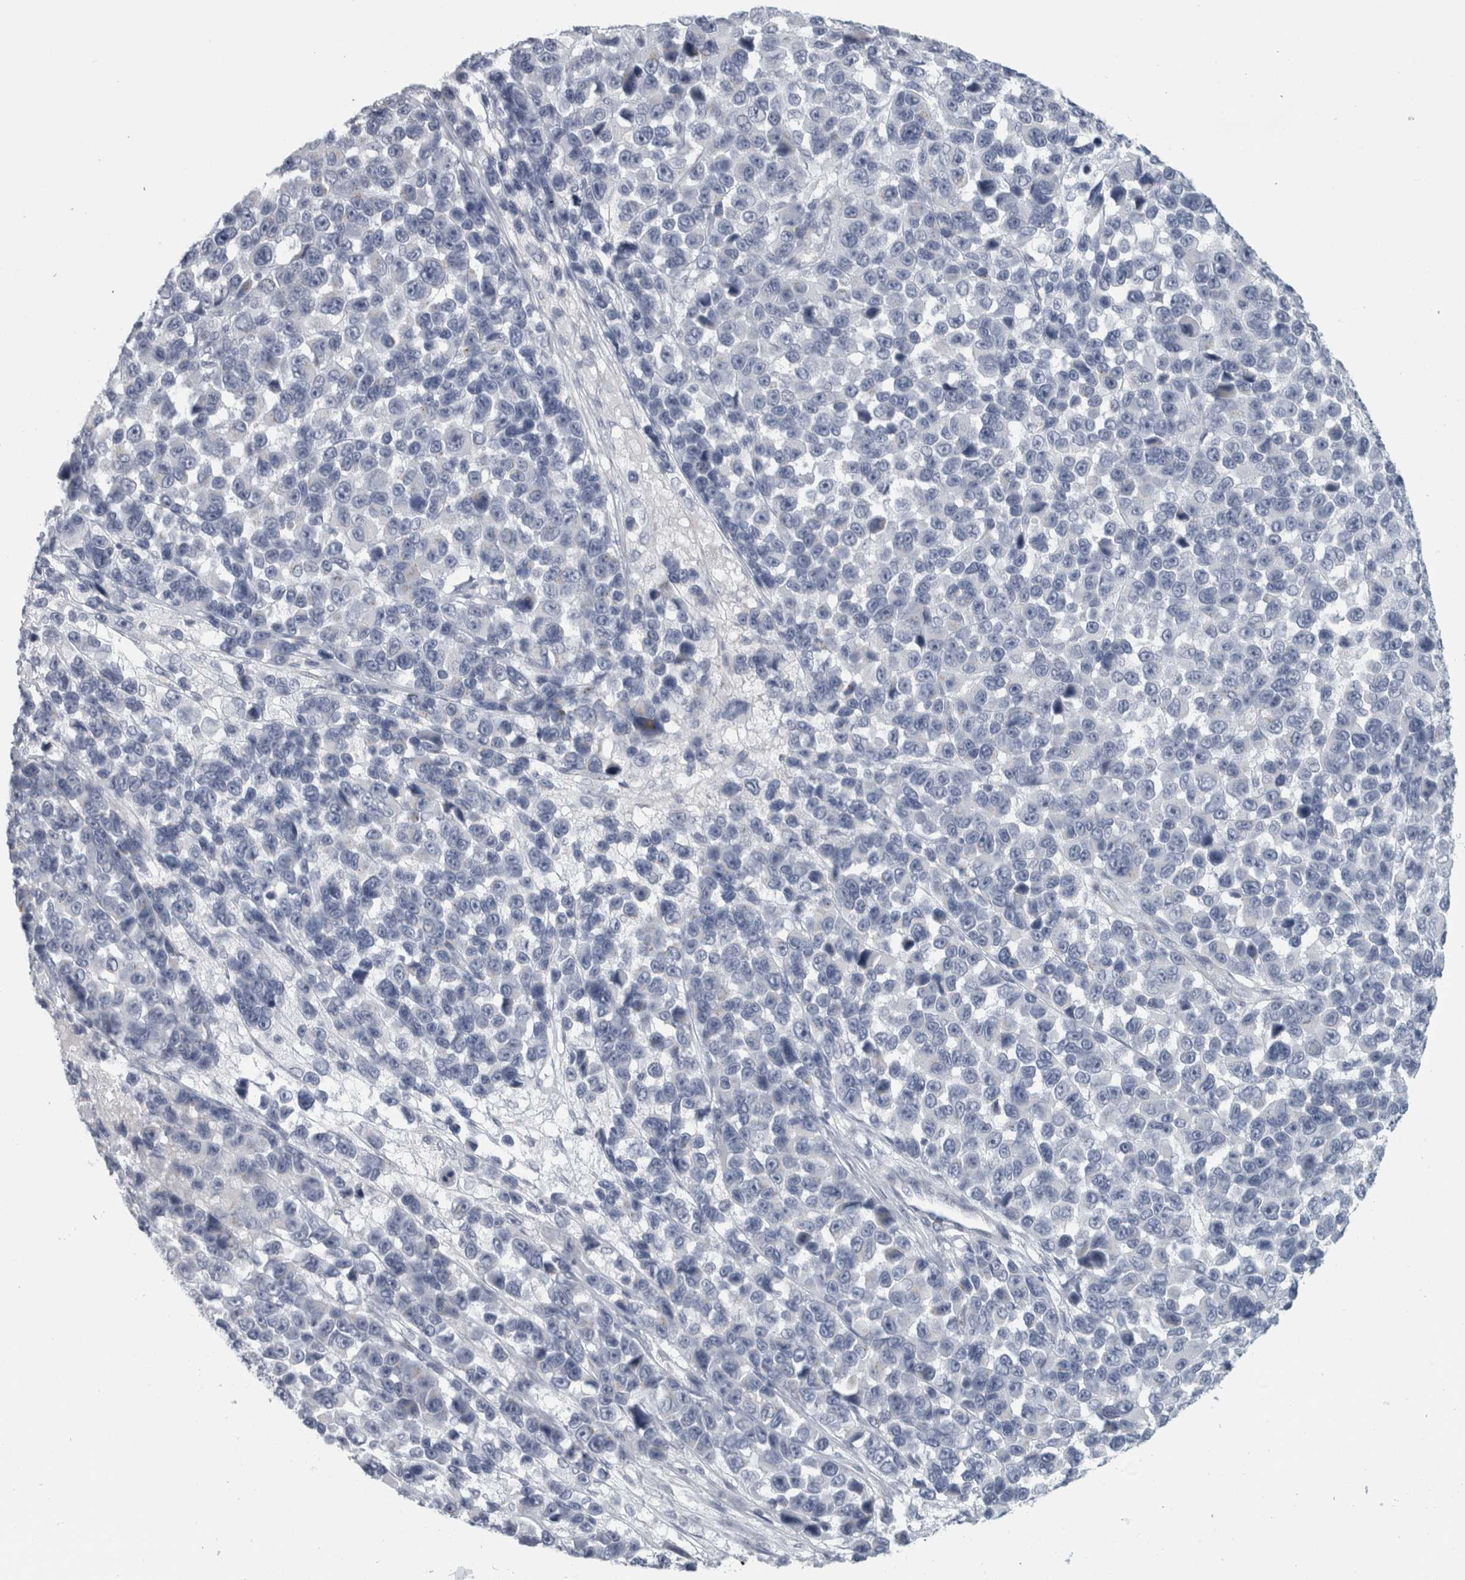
{"staining": {"intensity": "negative", "quantity": "none", "location": "none"}, "tissue": "melanoma", "cell_type": "Tumor cells", "image_type": "cancer", "snomed": [{"axis": "morphology", "description": "Malignant melanoma, NOS"}, {"axis": "topography", "description": "Skin"}], "caption": "IHC micrograph of neoplastic tissue: malignant melanoma stained with DAB (3,3'-diaminobenzidine) exhibits no significant protein expression in tumor cells. (Brightfield microscopy of DAB (3,3'-diaminobenzidine) IHC at high magnification).", "gene": "CPE", "patient": {"sex": "male", "age": 53}}